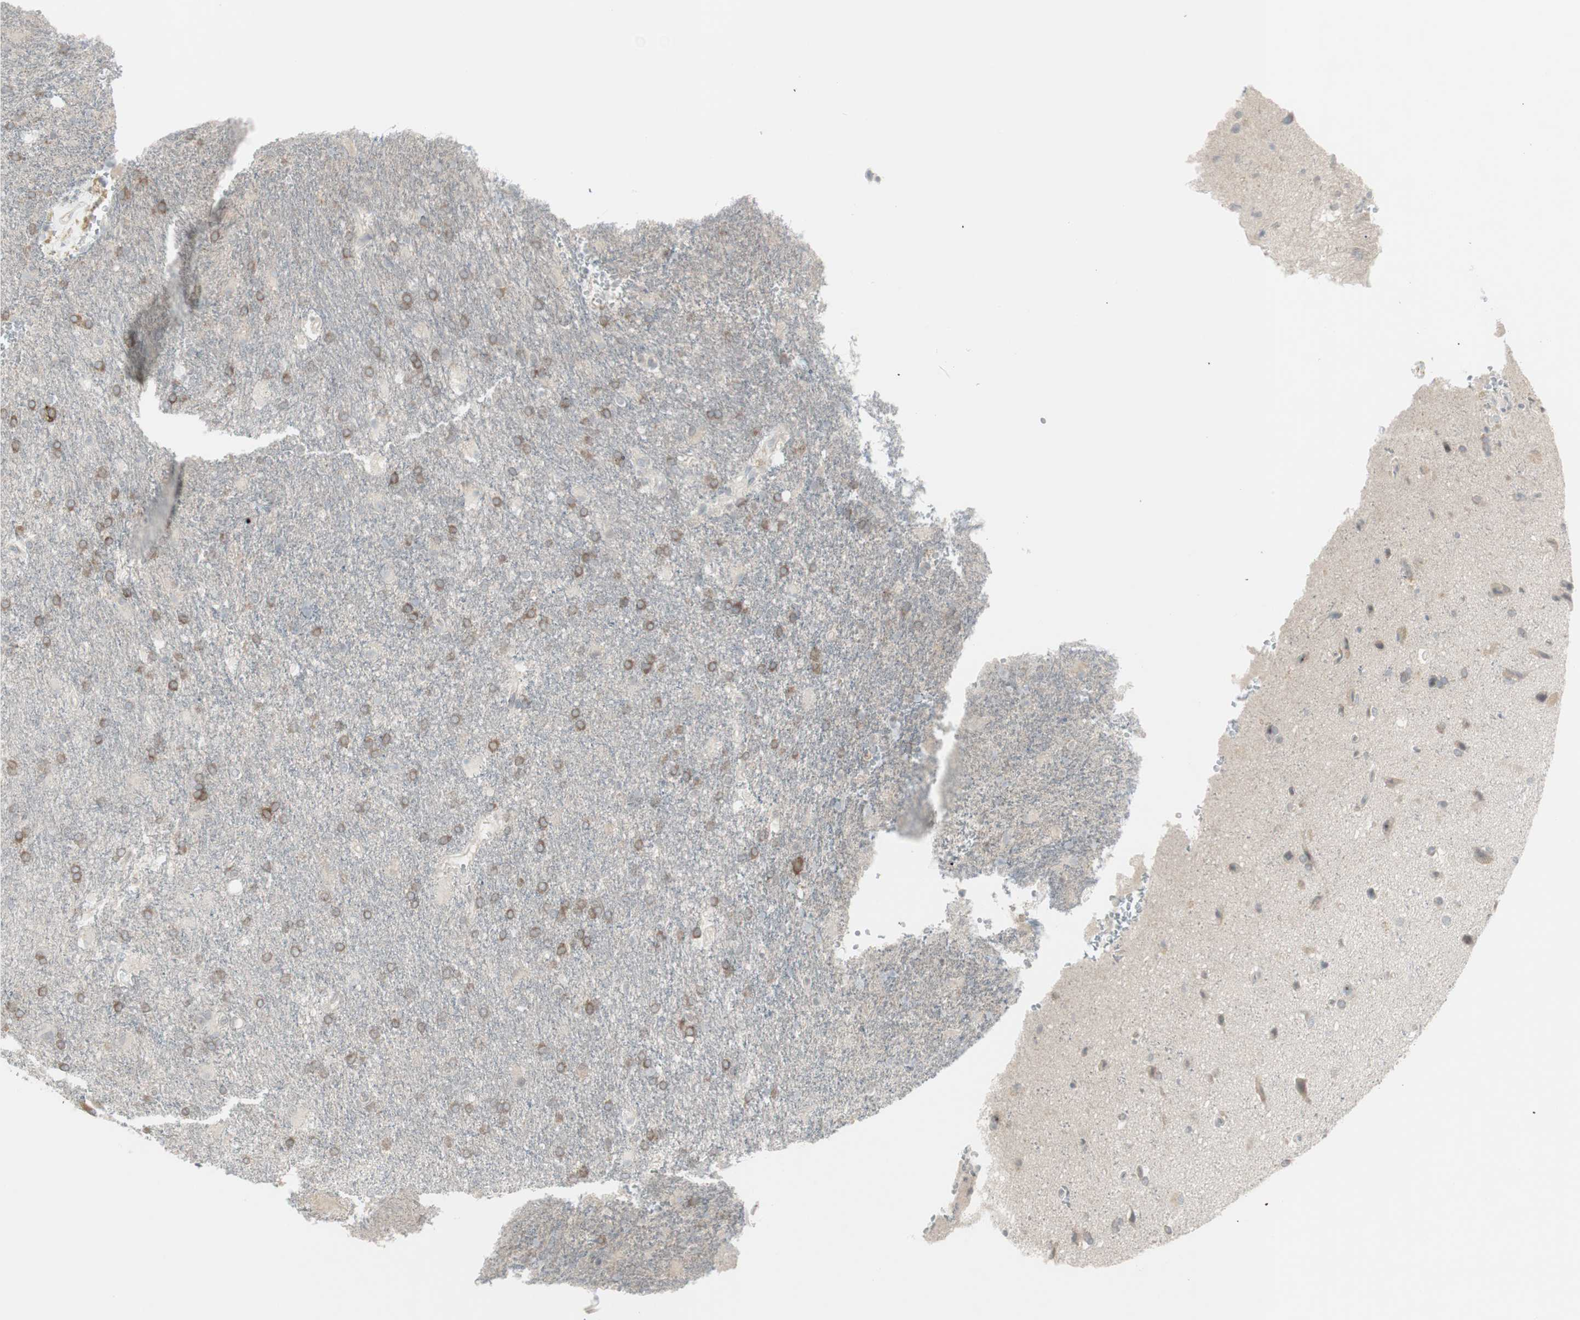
{"staining": {"intensity": "weak", "quantity": "25%-75%", "location": "cytoplasmic/membranous"}, "tissue": "glioma", "cell_type": "Tumor cells", "image_type": "cancer", "snomed": [{"axis": "morphology", "description": "Glioma, malignant, High grade"}, {"axis": "topography", "description": "Brain"}], "caption": "This image displays high-grade glioma (malignant) stained with immunohistochemistry (IHC) to label a protein in brown. The cytoplasmic/membranous of tumor cells show weak positivity for the protein. Nuclei are counter-stained blue.", "gene": "MAP4K4", "patient": {"sex": "male", "age": 71}}